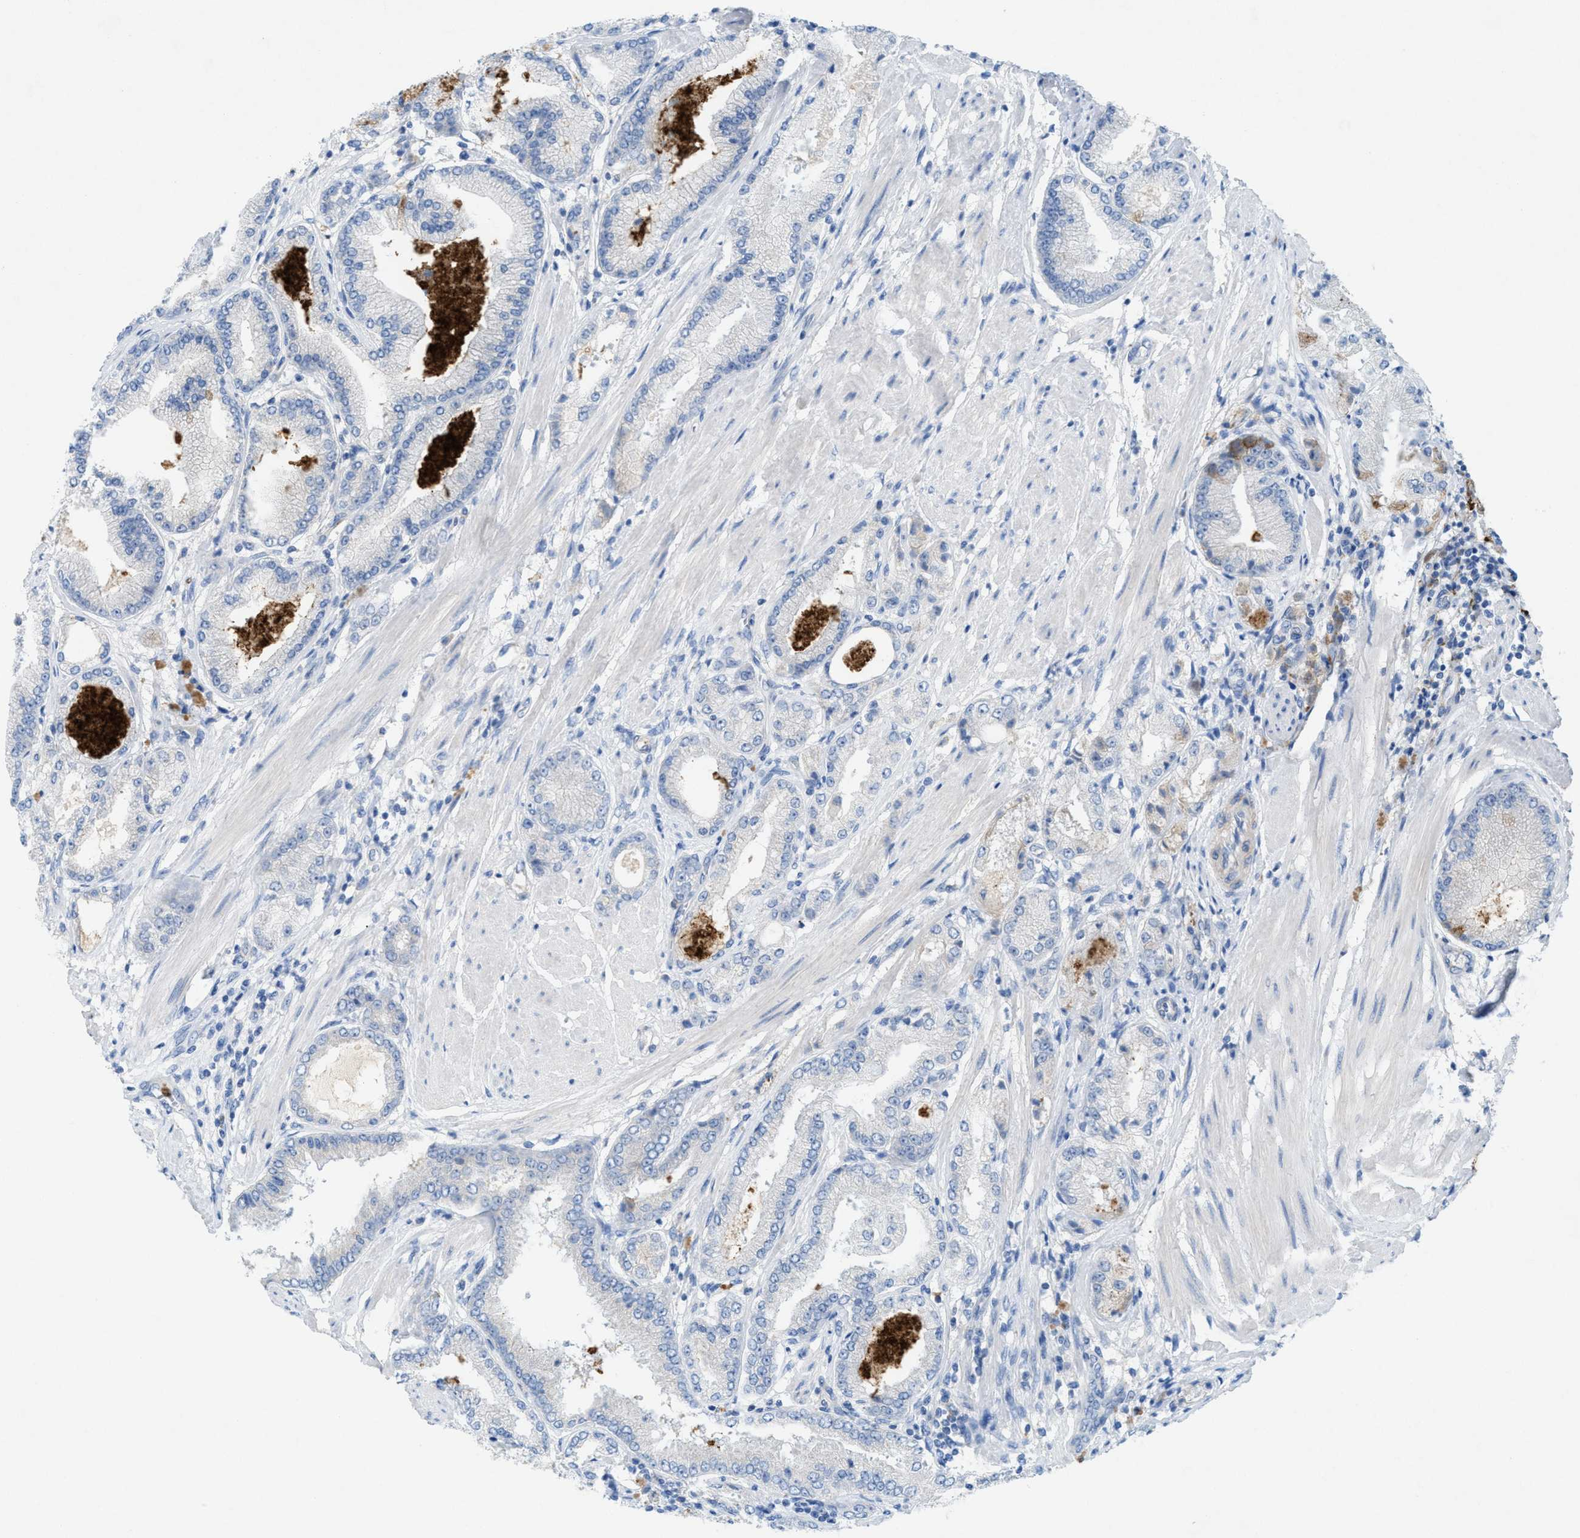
{"staining": {"intensity": "moderate", "quantity": "<25%", "location": "cytoplasmic/membranous"}, "tissue": "prostate cancer", "cell_type": "Tumor cells", "image_type": "cancer", "snomed": [{"axis": "morphology", "description": "Adenocarcinoma, High grade"}, {"axis": "topography", "description": "Prostate"}], "caption": "Protein expression analysis of prostate cancer demonstrates moderate cytoplasmic/membranous staining in about <25% of tumor cells.", "gene": "CMTM1", "patient": {"sex": "male", "age": 50}}